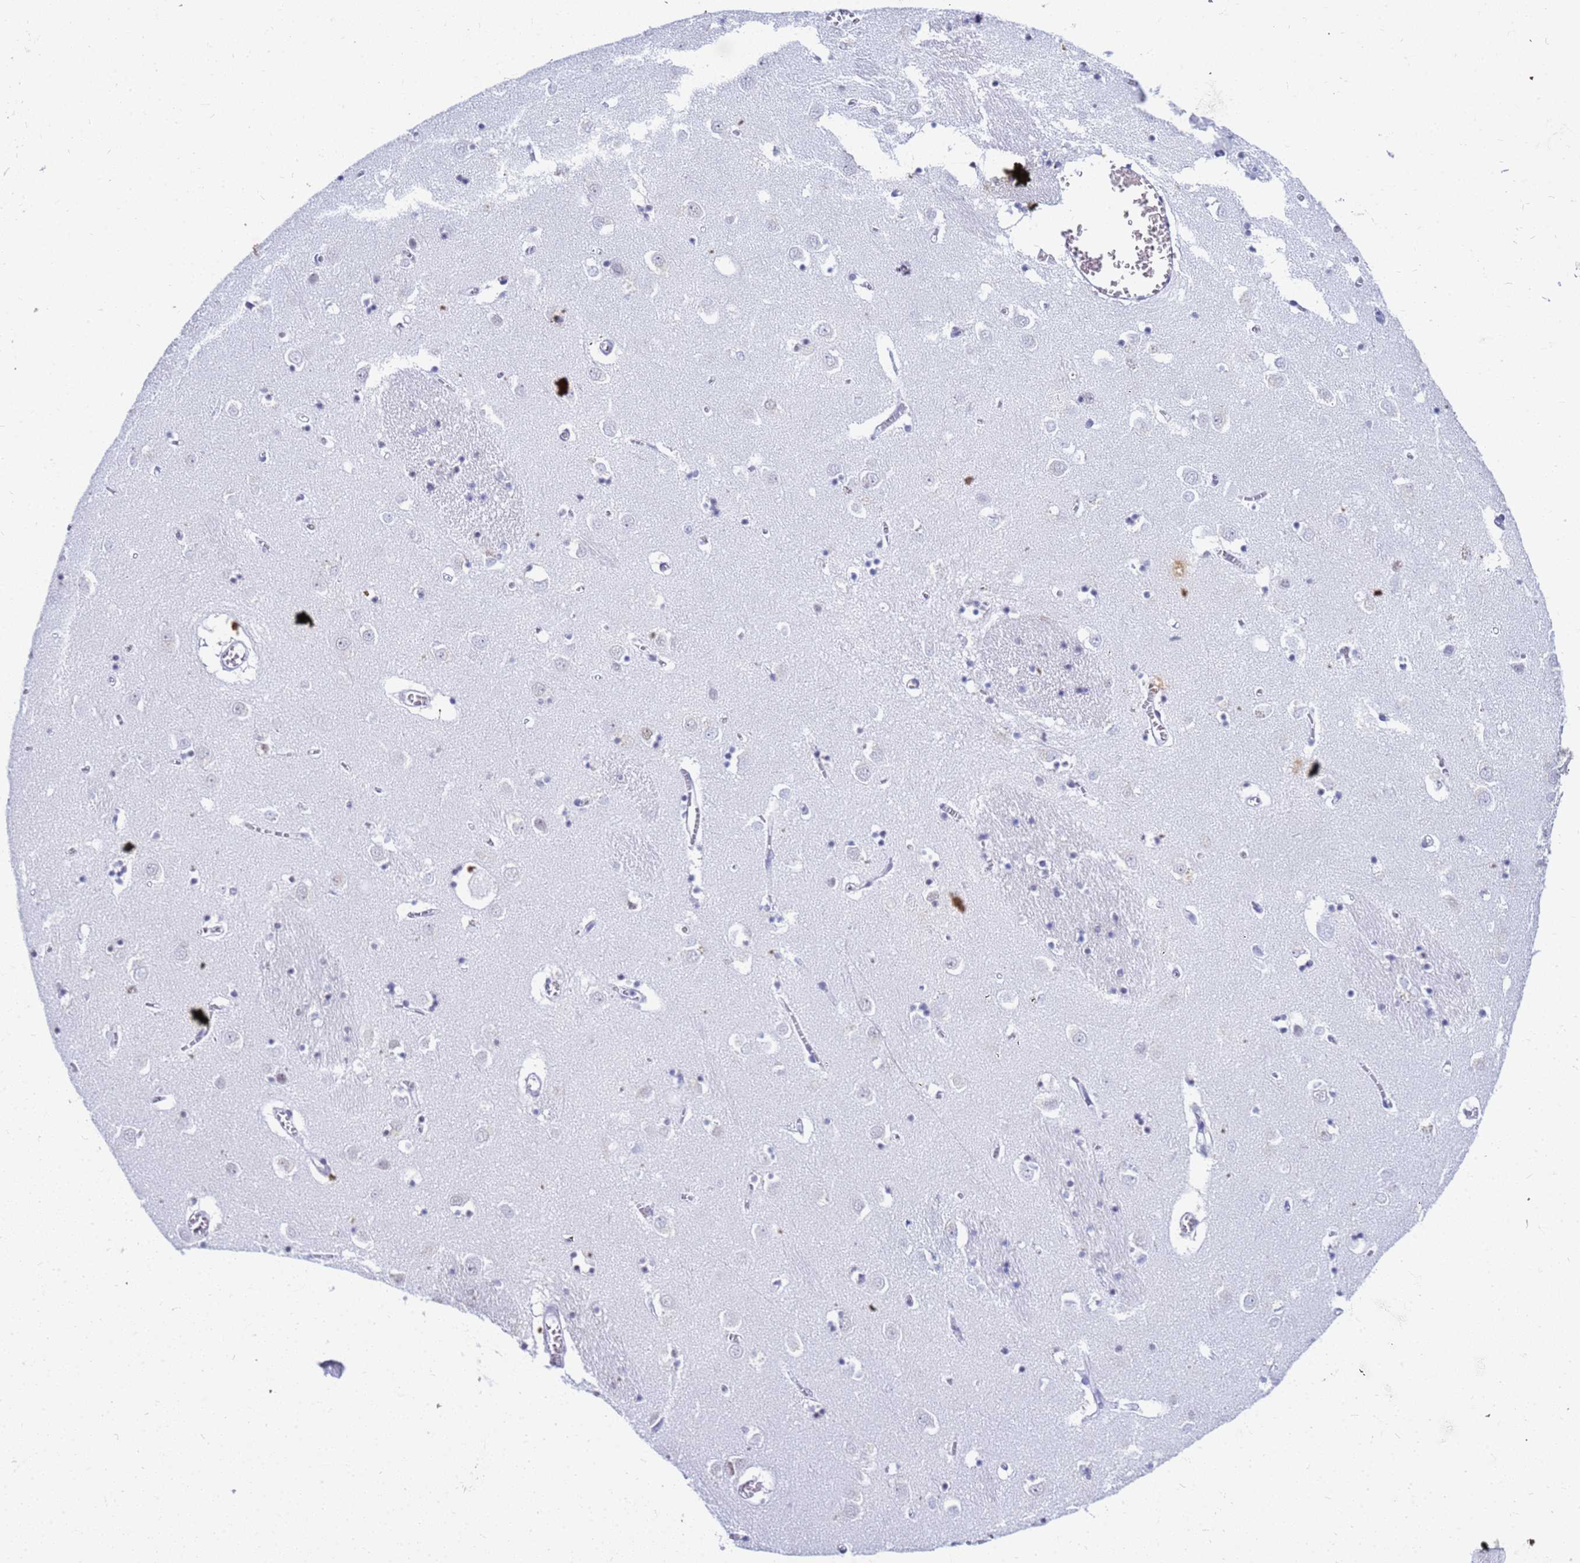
{"staining": {"intensity": "negative", "quantity": "none", "location": "none"}, "tissue": "caudate", "cell_type": "Glial cells", "image_type": "normal", "snomed": [{"axis": "morphology", "description": "Normal tissue, NOS"}, {"axis": "topography", "description": "Lateral ventricle wall"}], "caption": "Immunohistochemical staining of benign caudate exhibits no significant staining in glial cells.", "gene": "SLC7A9", "patient": {"sex": "male", "age": 70}}